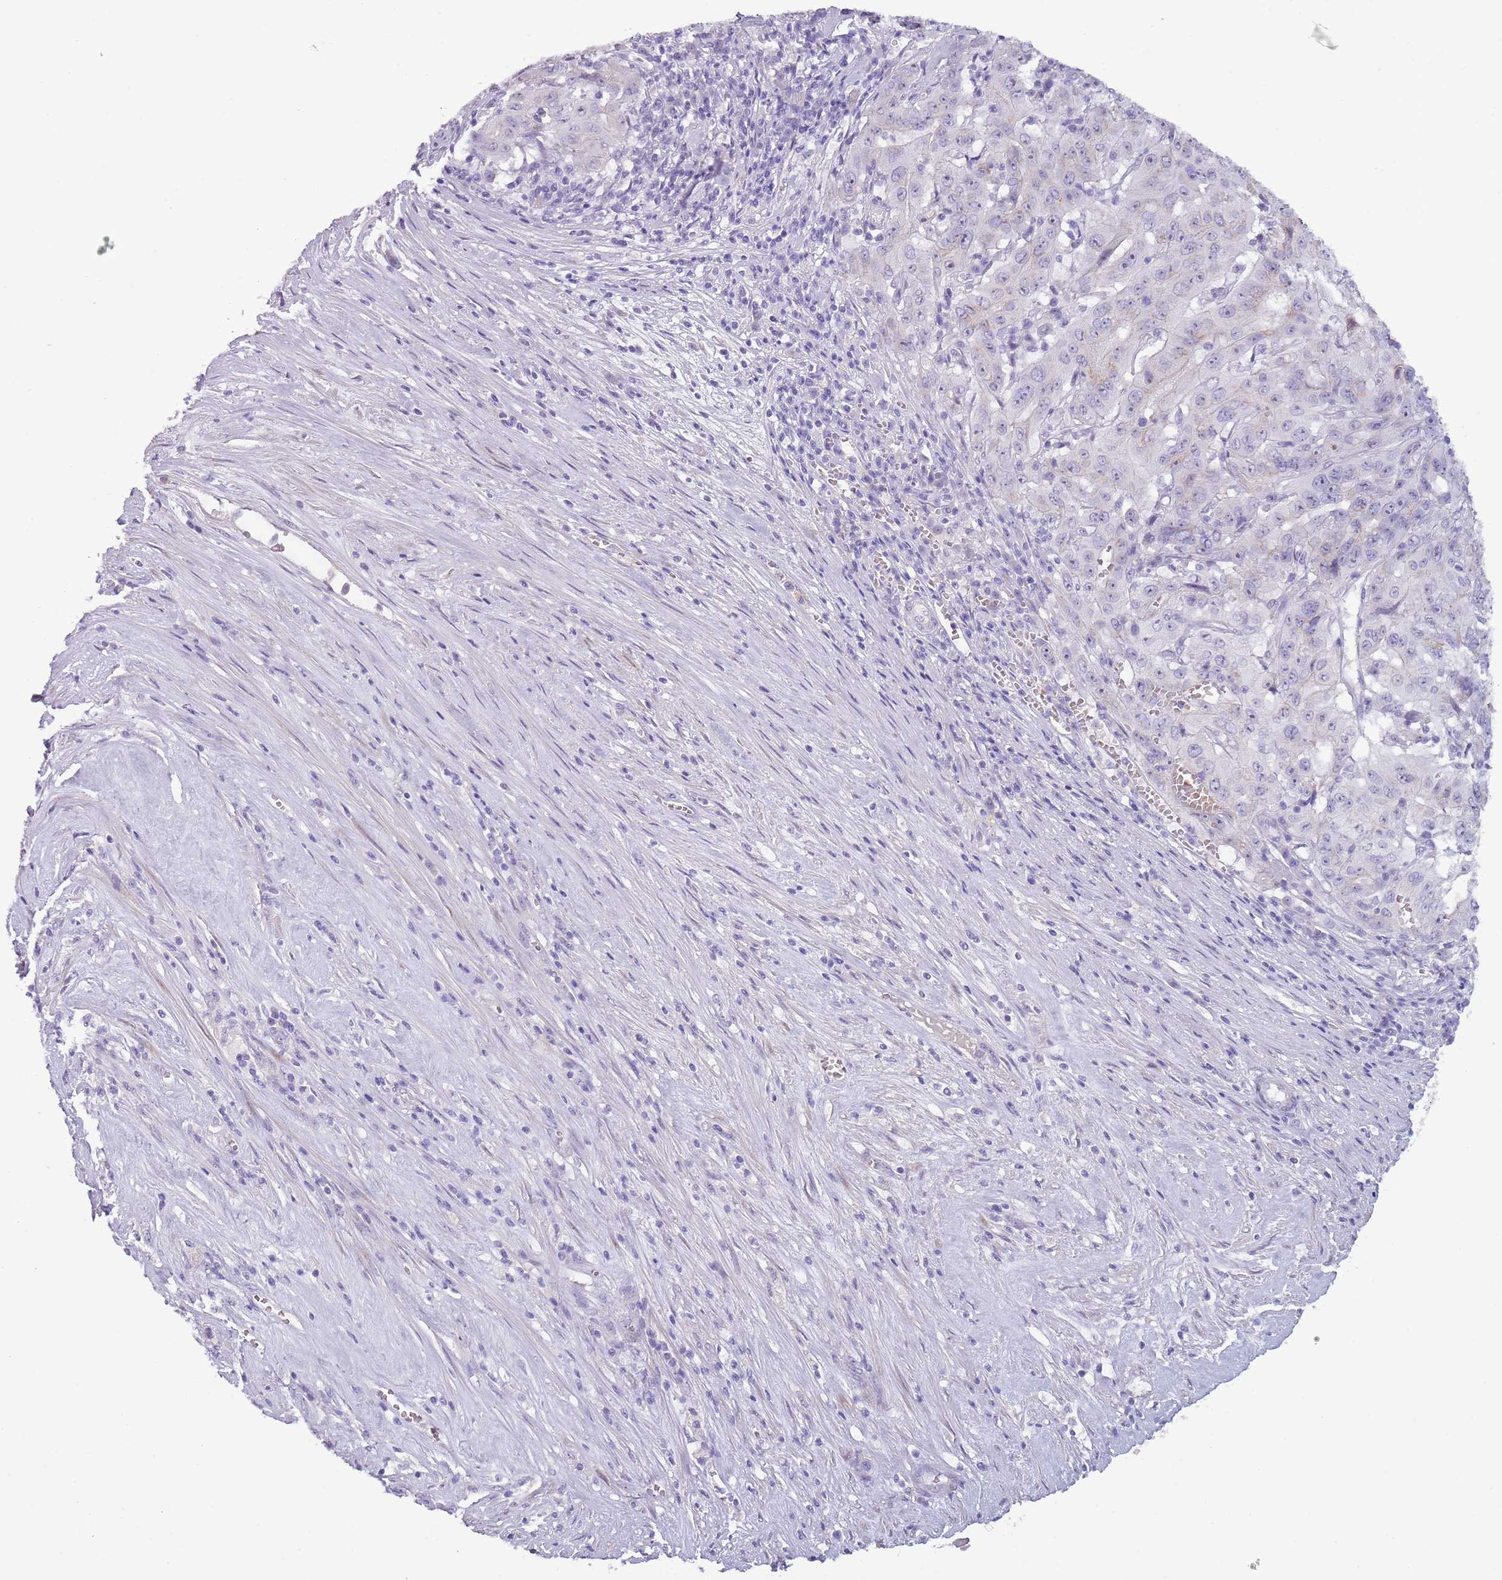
{"staining": {"intensity": "negative", "quantity": "none", "location": "none"}, "tissue": "pancreatic cancer", "cell_type": "Tumor cells", "image_type": "cancer", "snomed": [{"axis": "morphology", "description": "Adenocarcinoma, NOS"}, {"axis": "topography", "description": "Pancreas"}], "caption": "Pancreatic cancer (adenocarcinoma) stained for a protein using IHC demonstrates no expression tumor cells.", "gene": "NBPF6", "patient": {"sex": "male", "age": 63}}